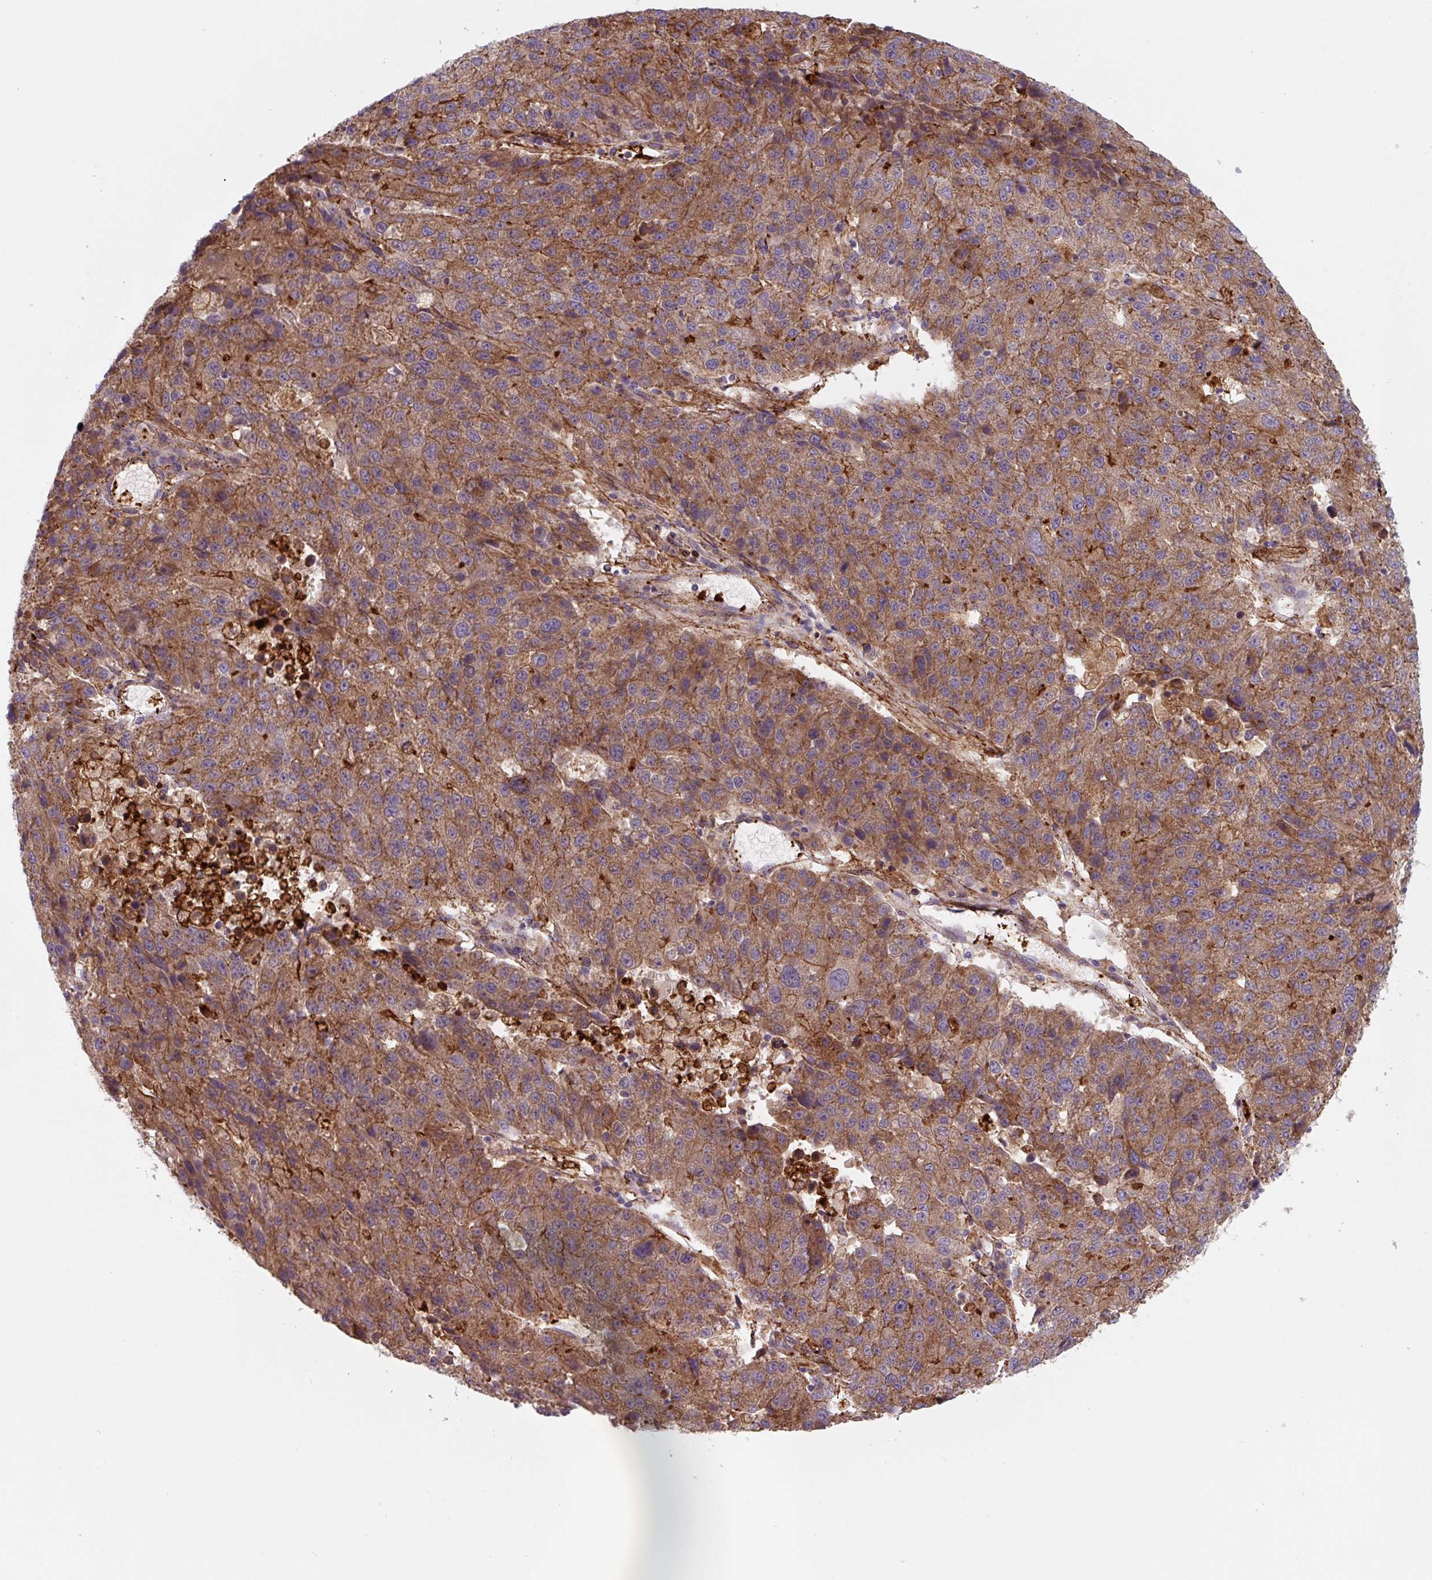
{"staining": {"intensity": "moderate", "quantity": ">75%", "location": "cytoplasmic/membranous"}, "tissue": "stomach cancer", "cell_type": "Tumor cells", "image_type": "cancer", "snomed": [{"axis": "morphology", "description": "Adenocarcinoma, NOS"}, {"axis": "topography", "description": "Stomach"}], "caption": "A high-resolution image shows immunohistochemistry (IHC) staining of stomach cancer, which reveals moderate cytoplasmic/membranous staining in approximately >75% of tumor cells.", "gene": "DHFR2", "patient": {"sex": "male", "age": 71}}